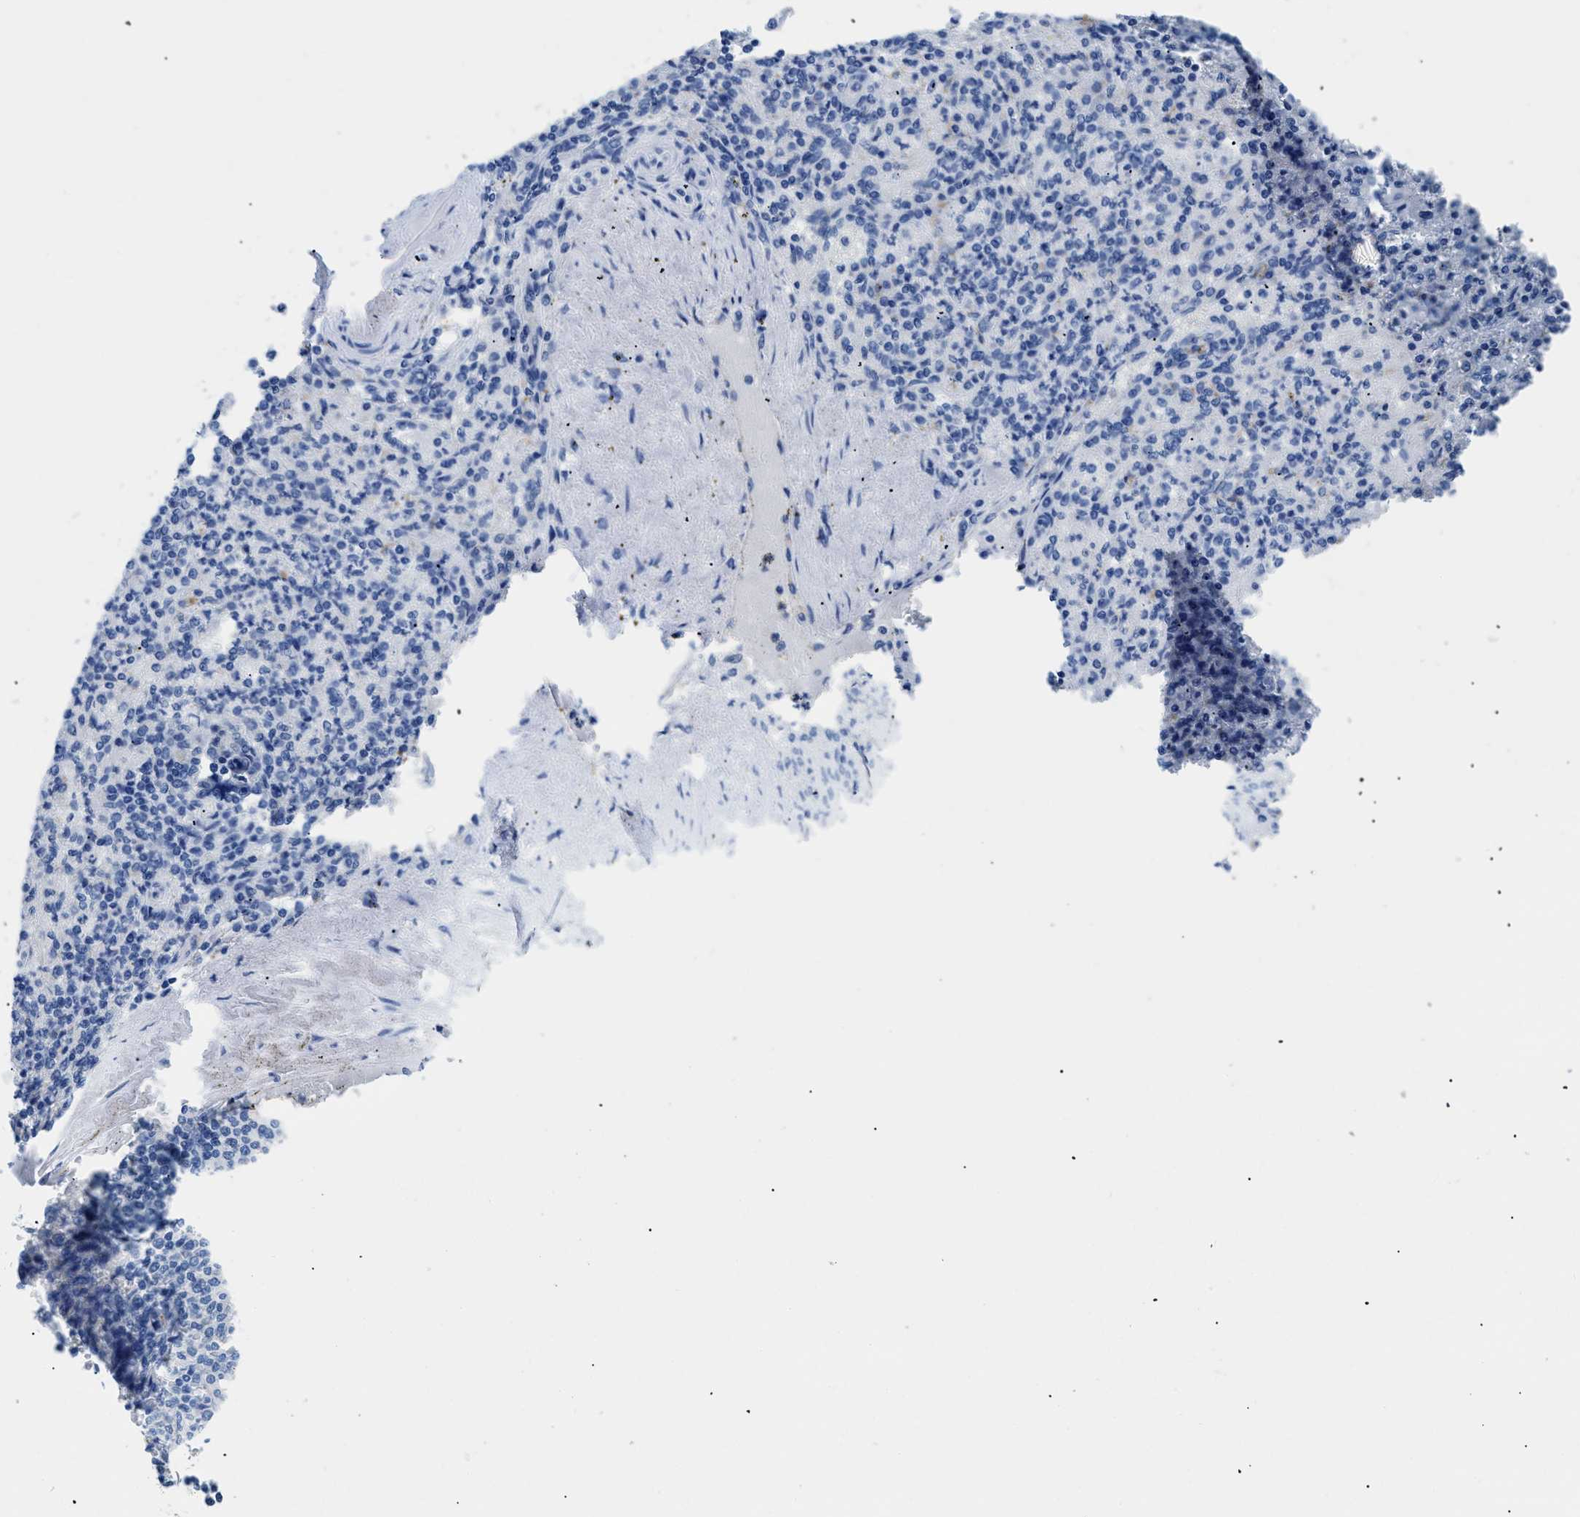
{"staining": {"intensity": "negative", "quantity": "none", "location": "none"}, "tissue": "spleen", "cell_type": "Cells in red pulp", "image_type": "normal", "snomed": [{"axis": "morphology", "description": "Normal tissue, NOS"}, {"axis": "topography", "description": "Spleen"}], "caption": "This is an immunohistochemistry (IHC) histopathology image of benign human spleen. There is no staining in cells in red pulp.", "gene": "APOBEC2", "patient": {"sex": "female", "age": 74}}